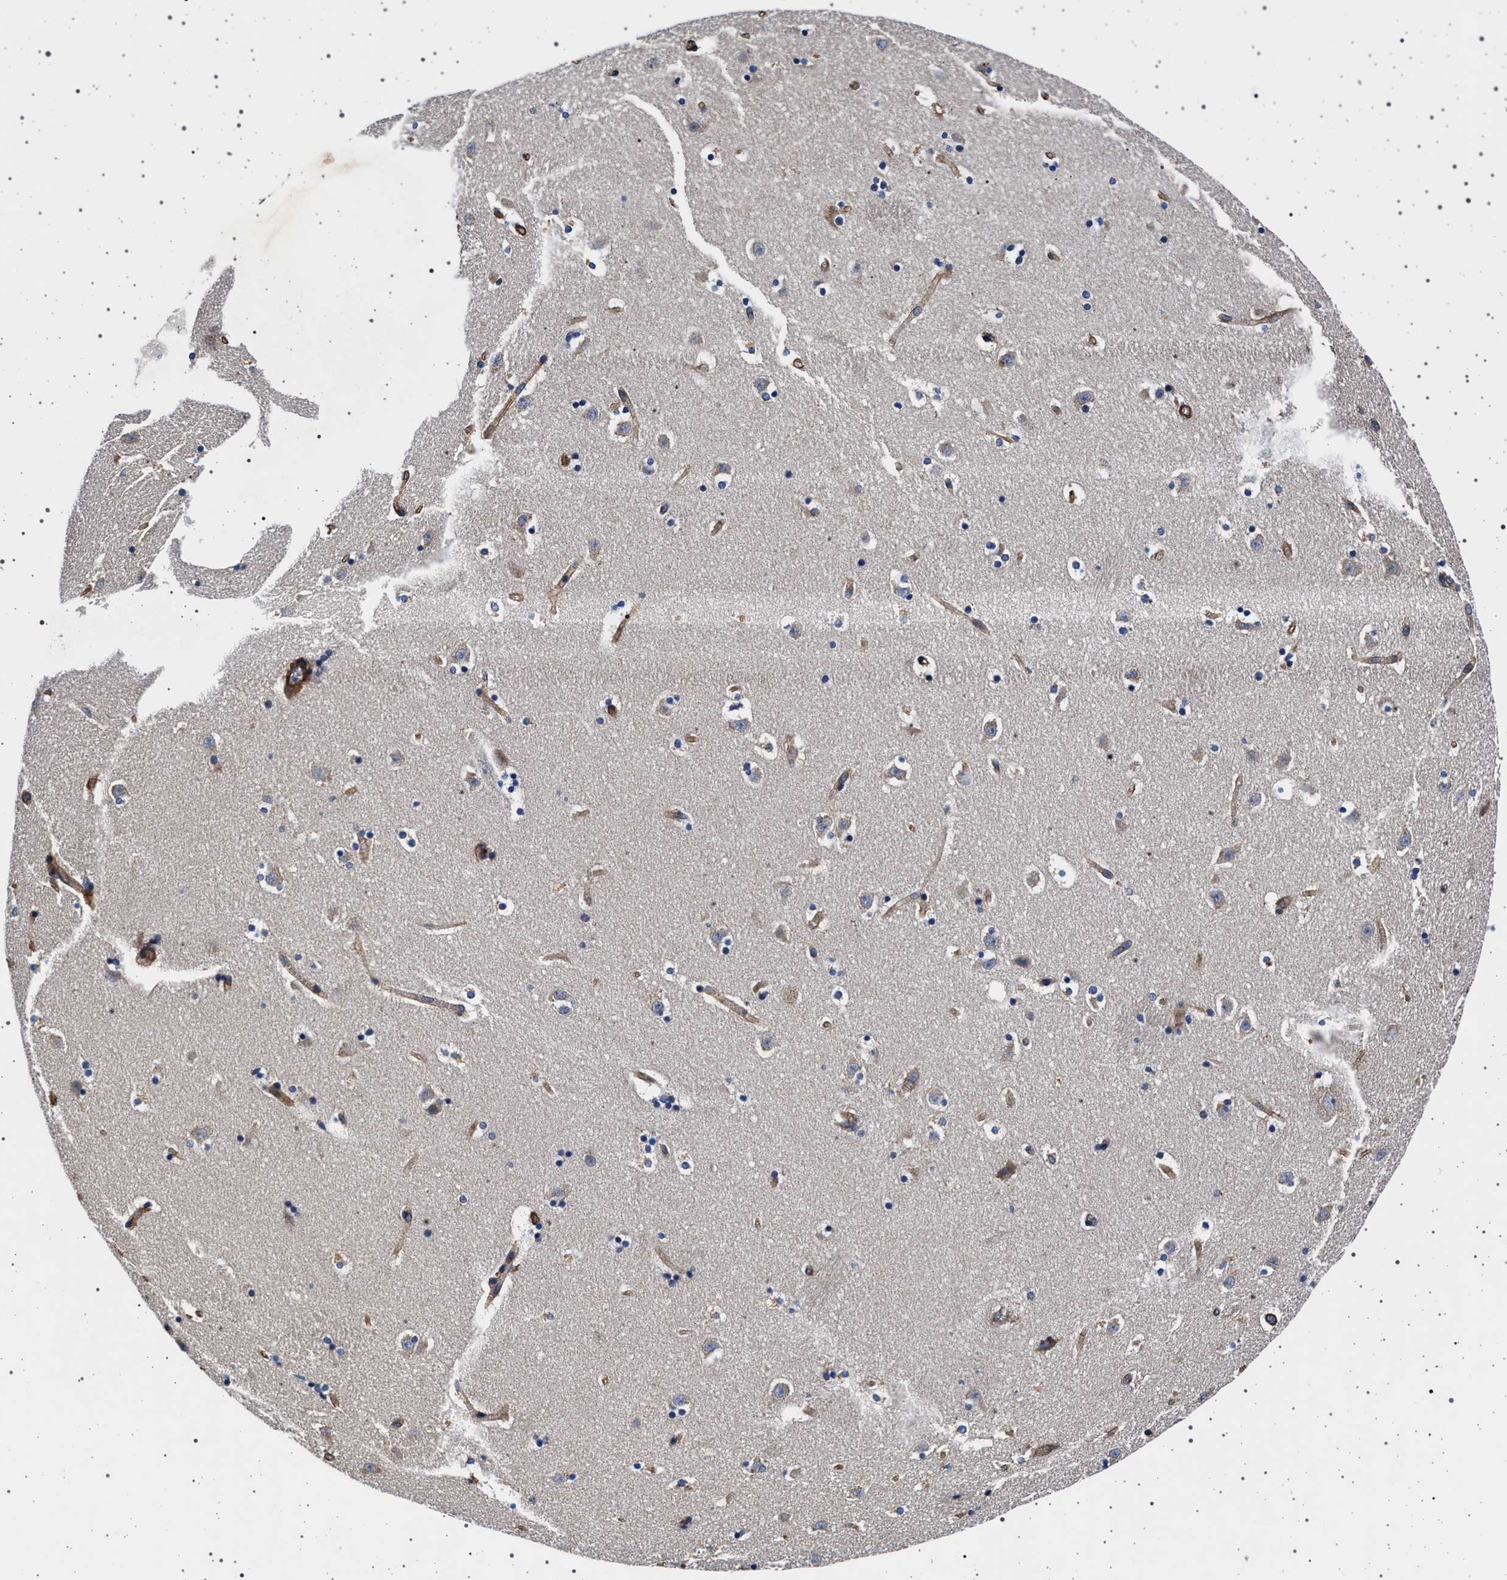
{"staining": {"intensity": "moderate", "quantity": "<25%", "location": "cytoplasmic/membranous"}, "tissue": "caudate", "cell_type": "Glial cells", "image_type": "normal", "snomed": [{"axis": "morphology", "description": "Normal tissue, NOS"}, {"axis": "topography", "description": "Lateral ventricle wall"}], "caption": "DAB immunohistochemical staining of benign human caudate shows moderate cytoplasmic/membranous protein positivity in approximately <25% of glial cells.", "gene": "KCNK6", "patient": {"sex": "male", "age": 45}}